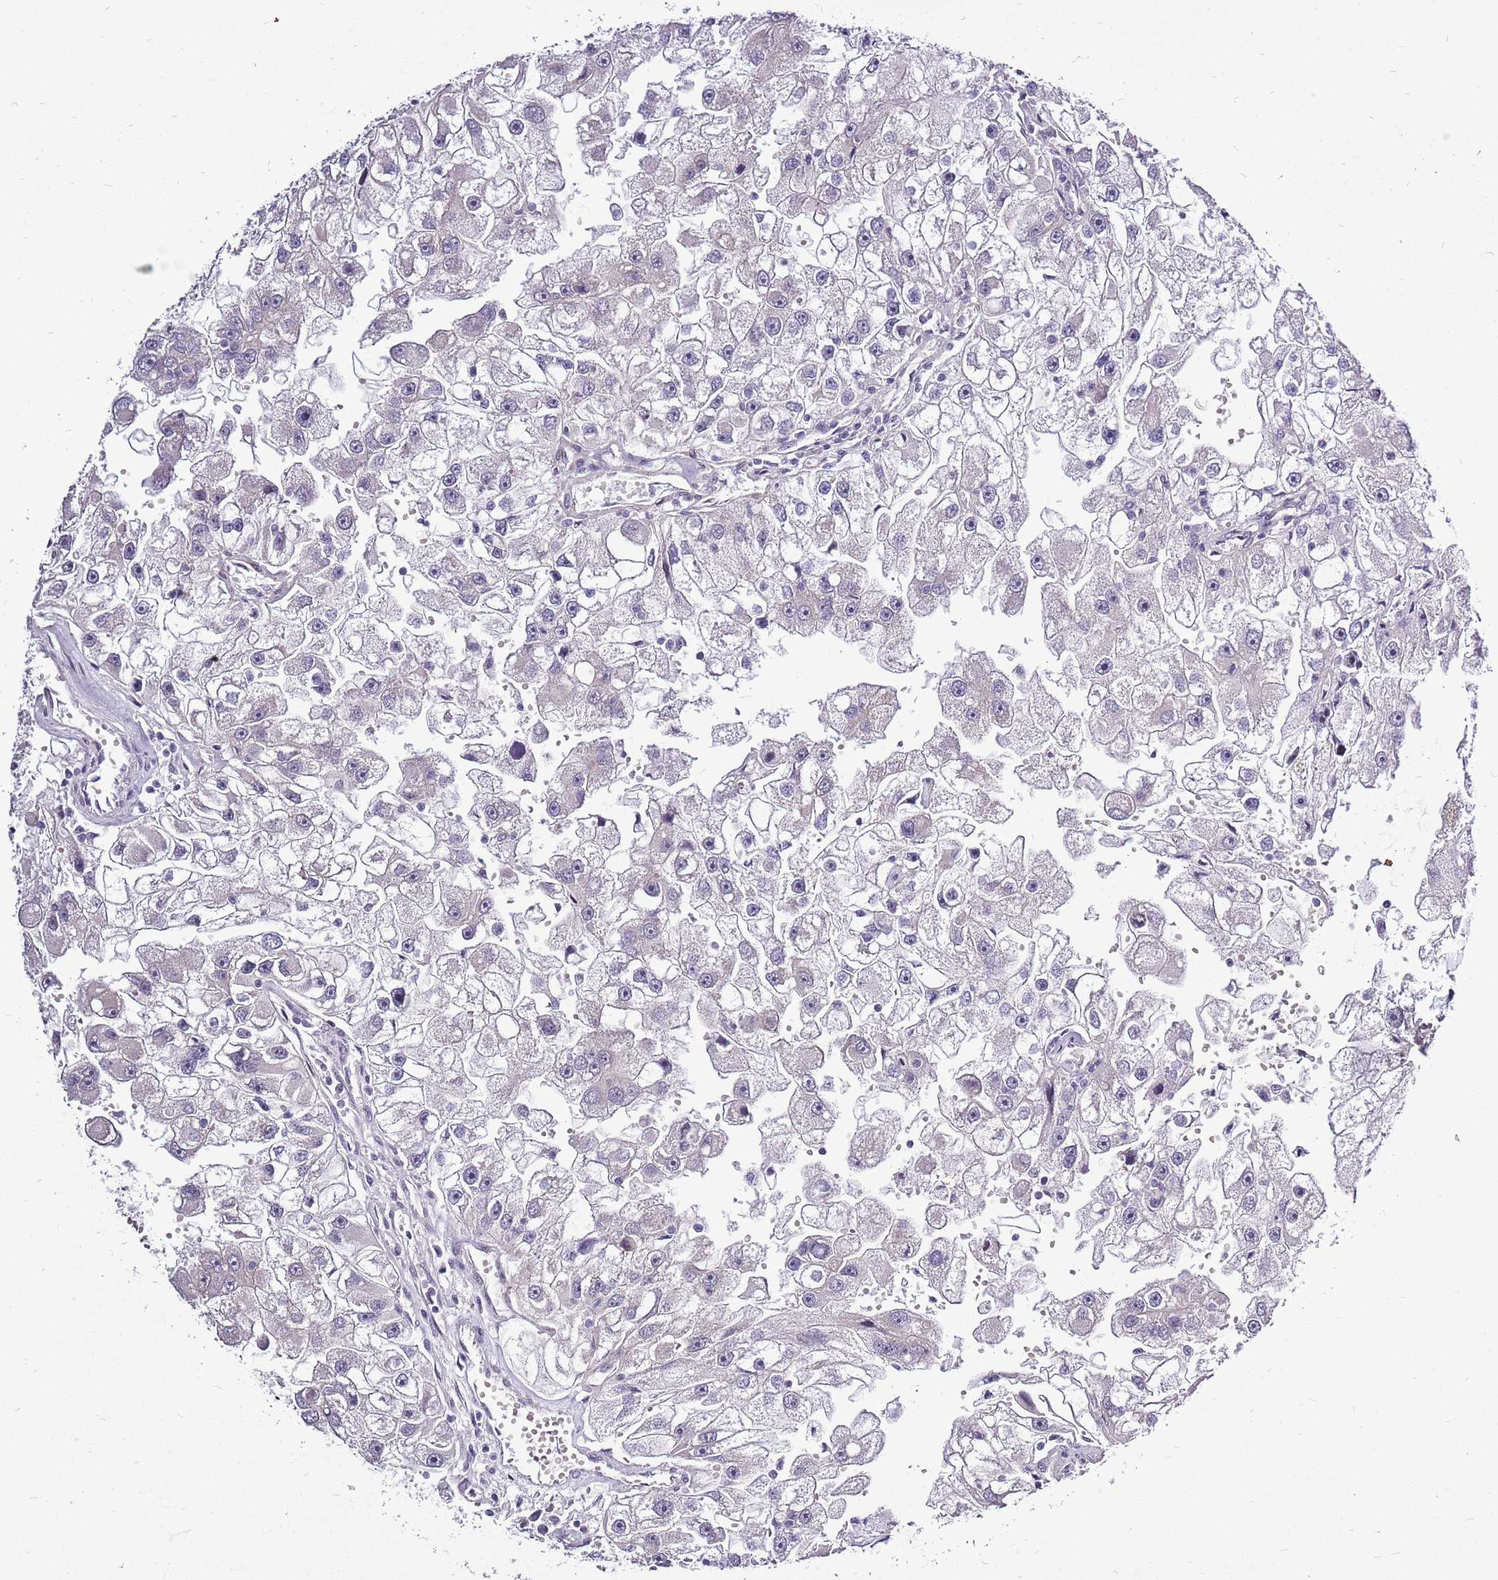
{"staining": {"intensity": "negative", "quantity": "none", "location": "none"}, "tissue": "renal cancer", "cell_type": "Tumor cells", "image_type": "cancer", "snomed": [{"axis": "morphology", "description": "Adenocarcinoma, NOS"}, {"axis": "topography", "description": "Kidney"}], "caption": "This image is of renal cancer (adenocarcinoma) stained with immunohistochemistry to label a protein in brown with the nuclei are counter-stained blue. There is no staining in tumor cells.", "gene": "CCDC166", "patient": {"sex": "male", "age": 63}}